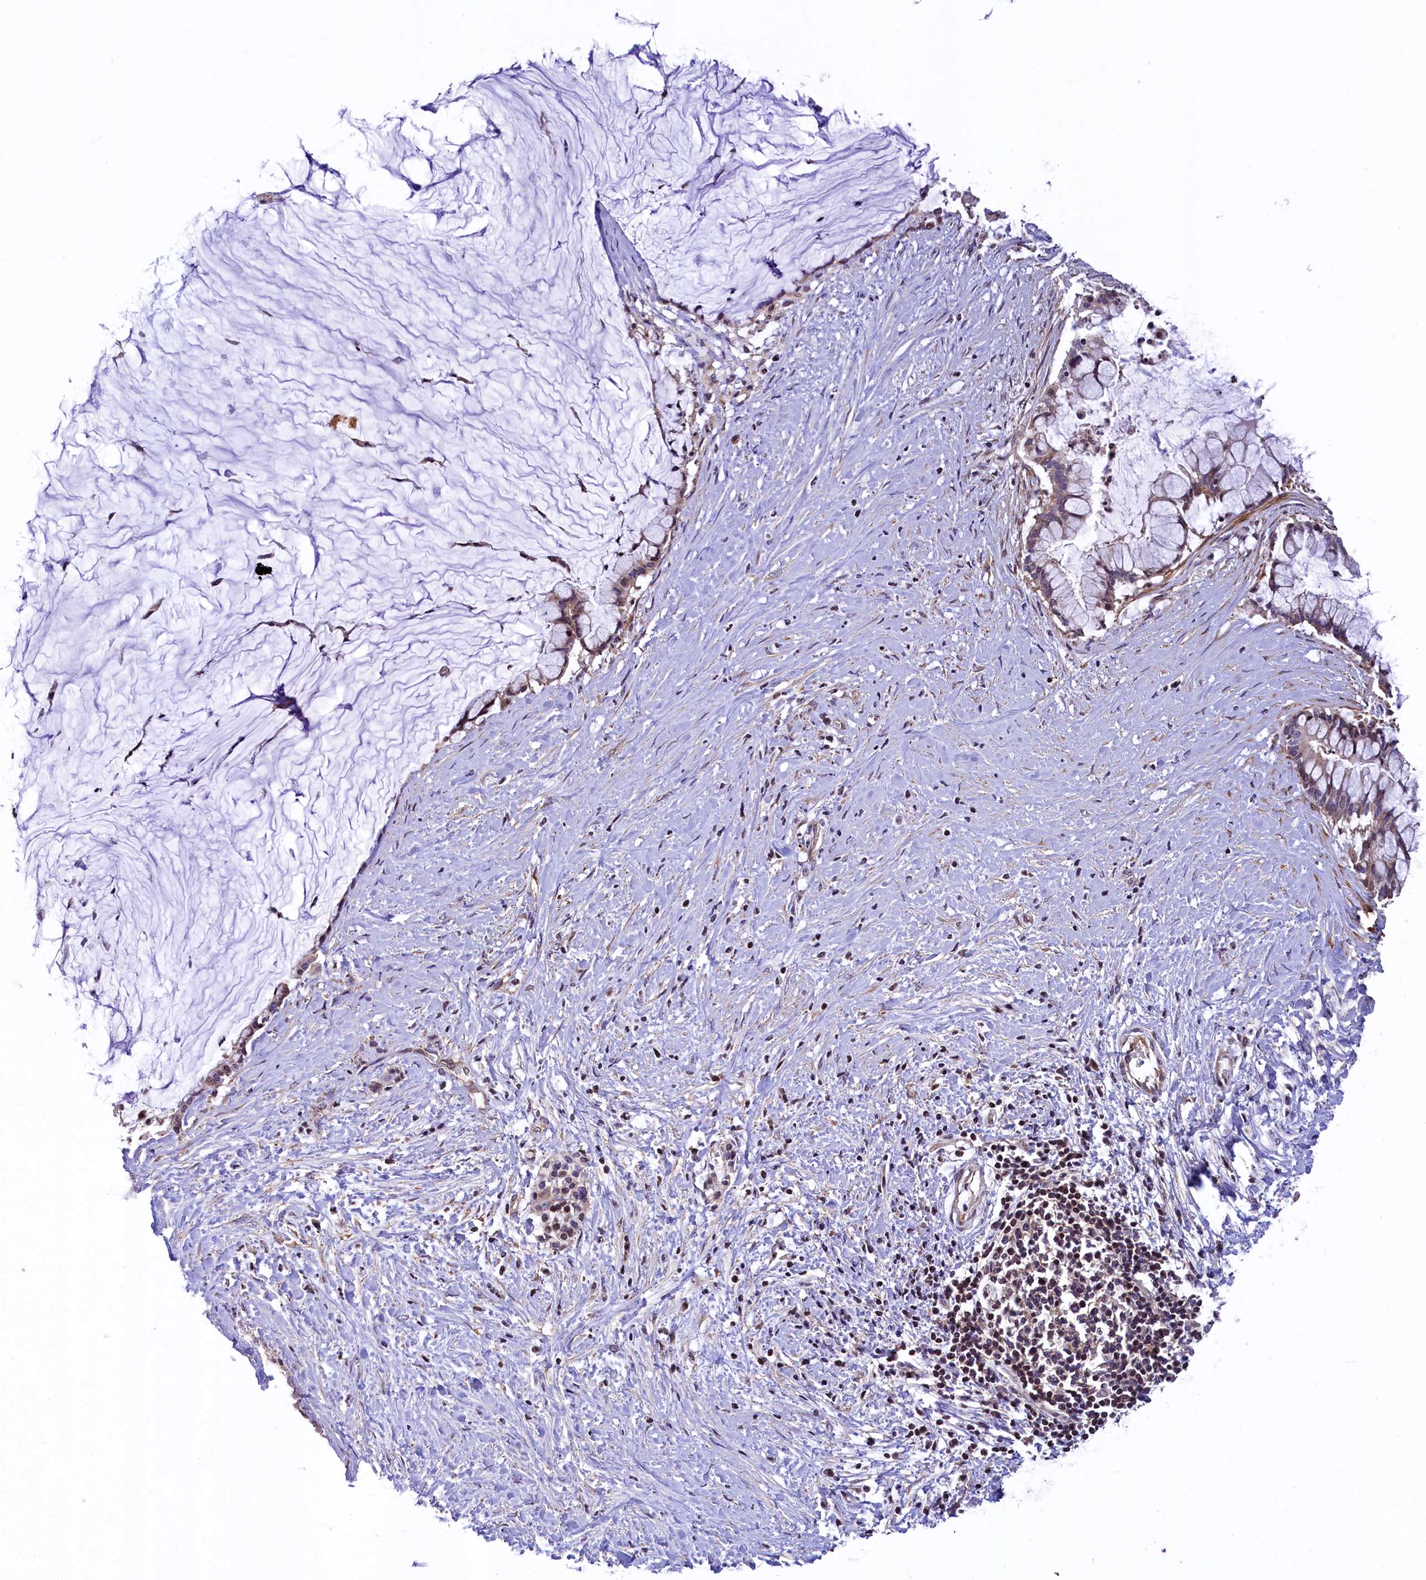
{"staining": {"intensity": "moderate", "quantity": ">75%", "location": "cytoplasmic/membranous"}, "tissue": "pancreatic cancer", "cell_type": "Tumor cells", "image_type": "cancer", "snomed": [{"axis": "morphology", "description": "Adenocarcinoma, NOS"}, {"axis": "topography", "description": "Pancreas"}], "caption": "This image shows IHC staining of adenocarcinoma (pancreatic), with medium moderate cytoplasmic/membranous positivity in approximately >75% of tumor cells.", "gene": "ZNF2", "patient": {"sex": "male", "age": 41}}